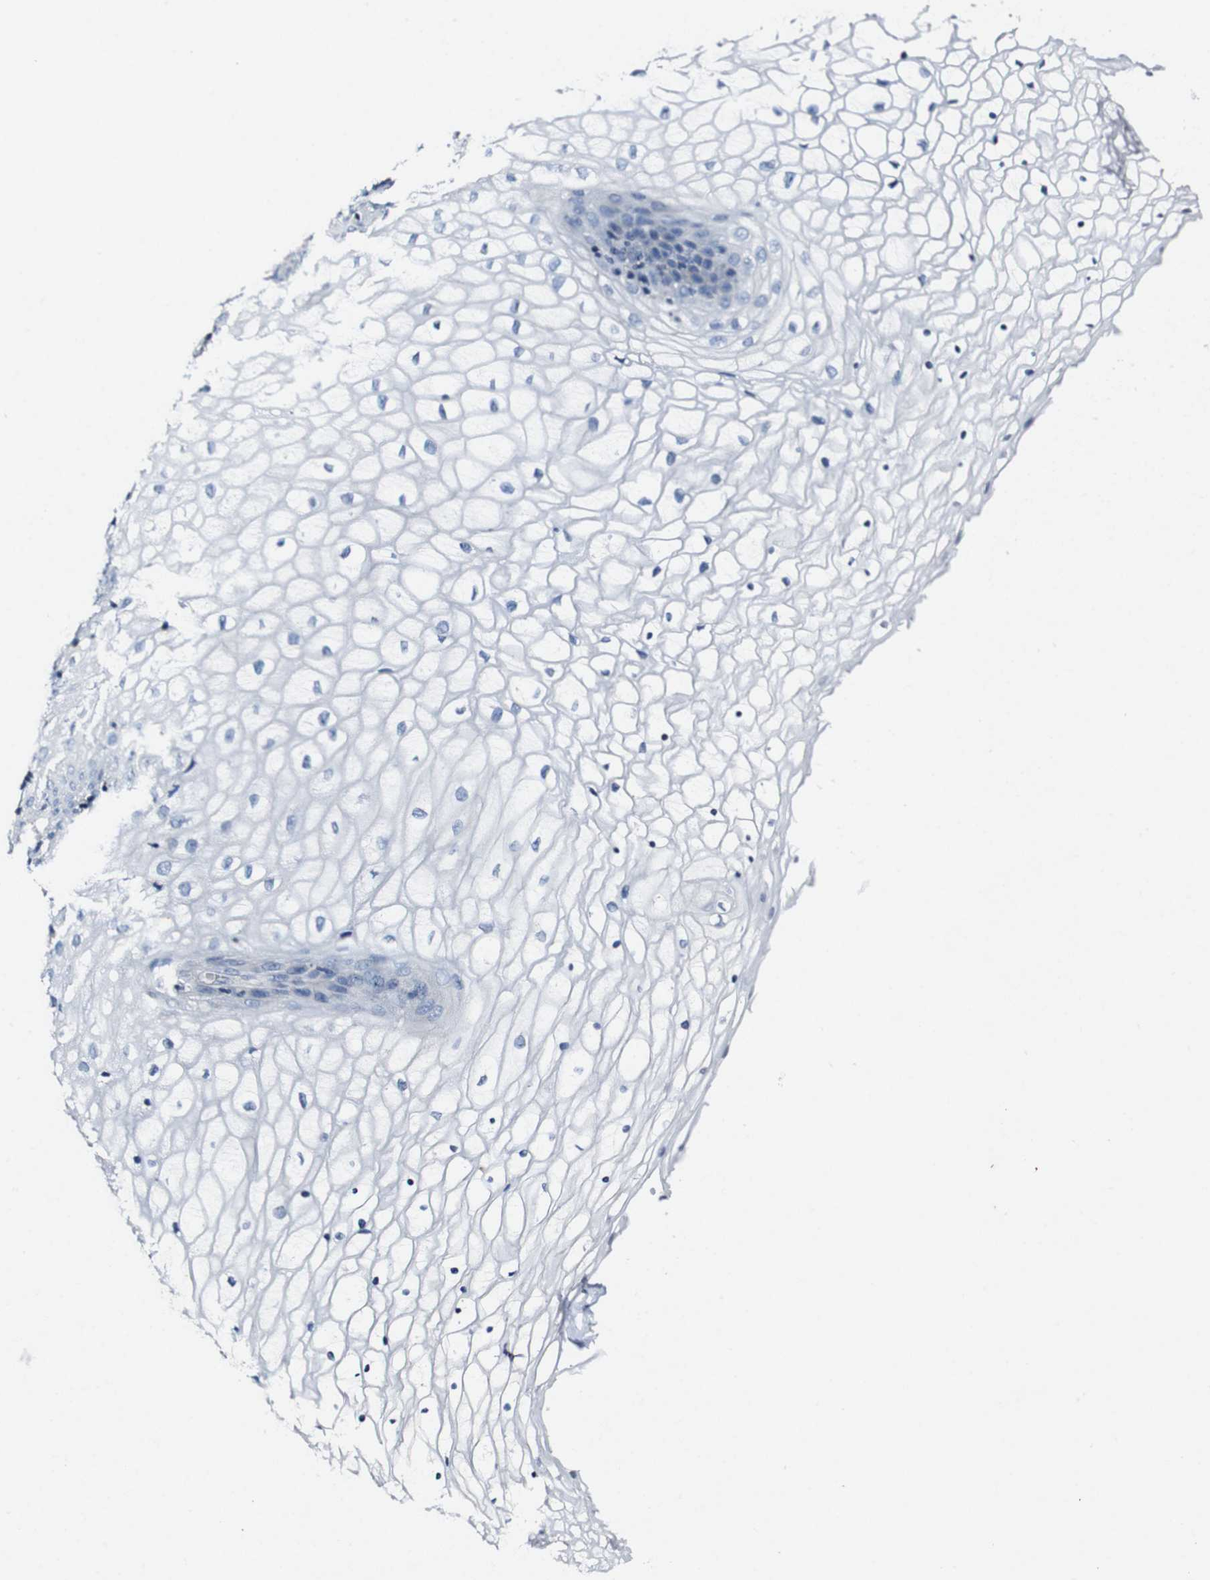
{"staining": {"intensity": "negative", "quantity": "none", "location": "none"}, "tissue": "vagina", "cell_type": "Squamous epithelial cells", "image_type": "normal", "snomed": [{"axis": "morphology", "description": "Normal tissue, NOS"}, {"axis": "topography", "description": "Vagina"}], "caption": "Immunohistochemical staining of normal human vagina displays no significant staining in squamous epithelial cells.", "gene": "GRAMD1A", "patient": {"sex": "female", "age": 34}}